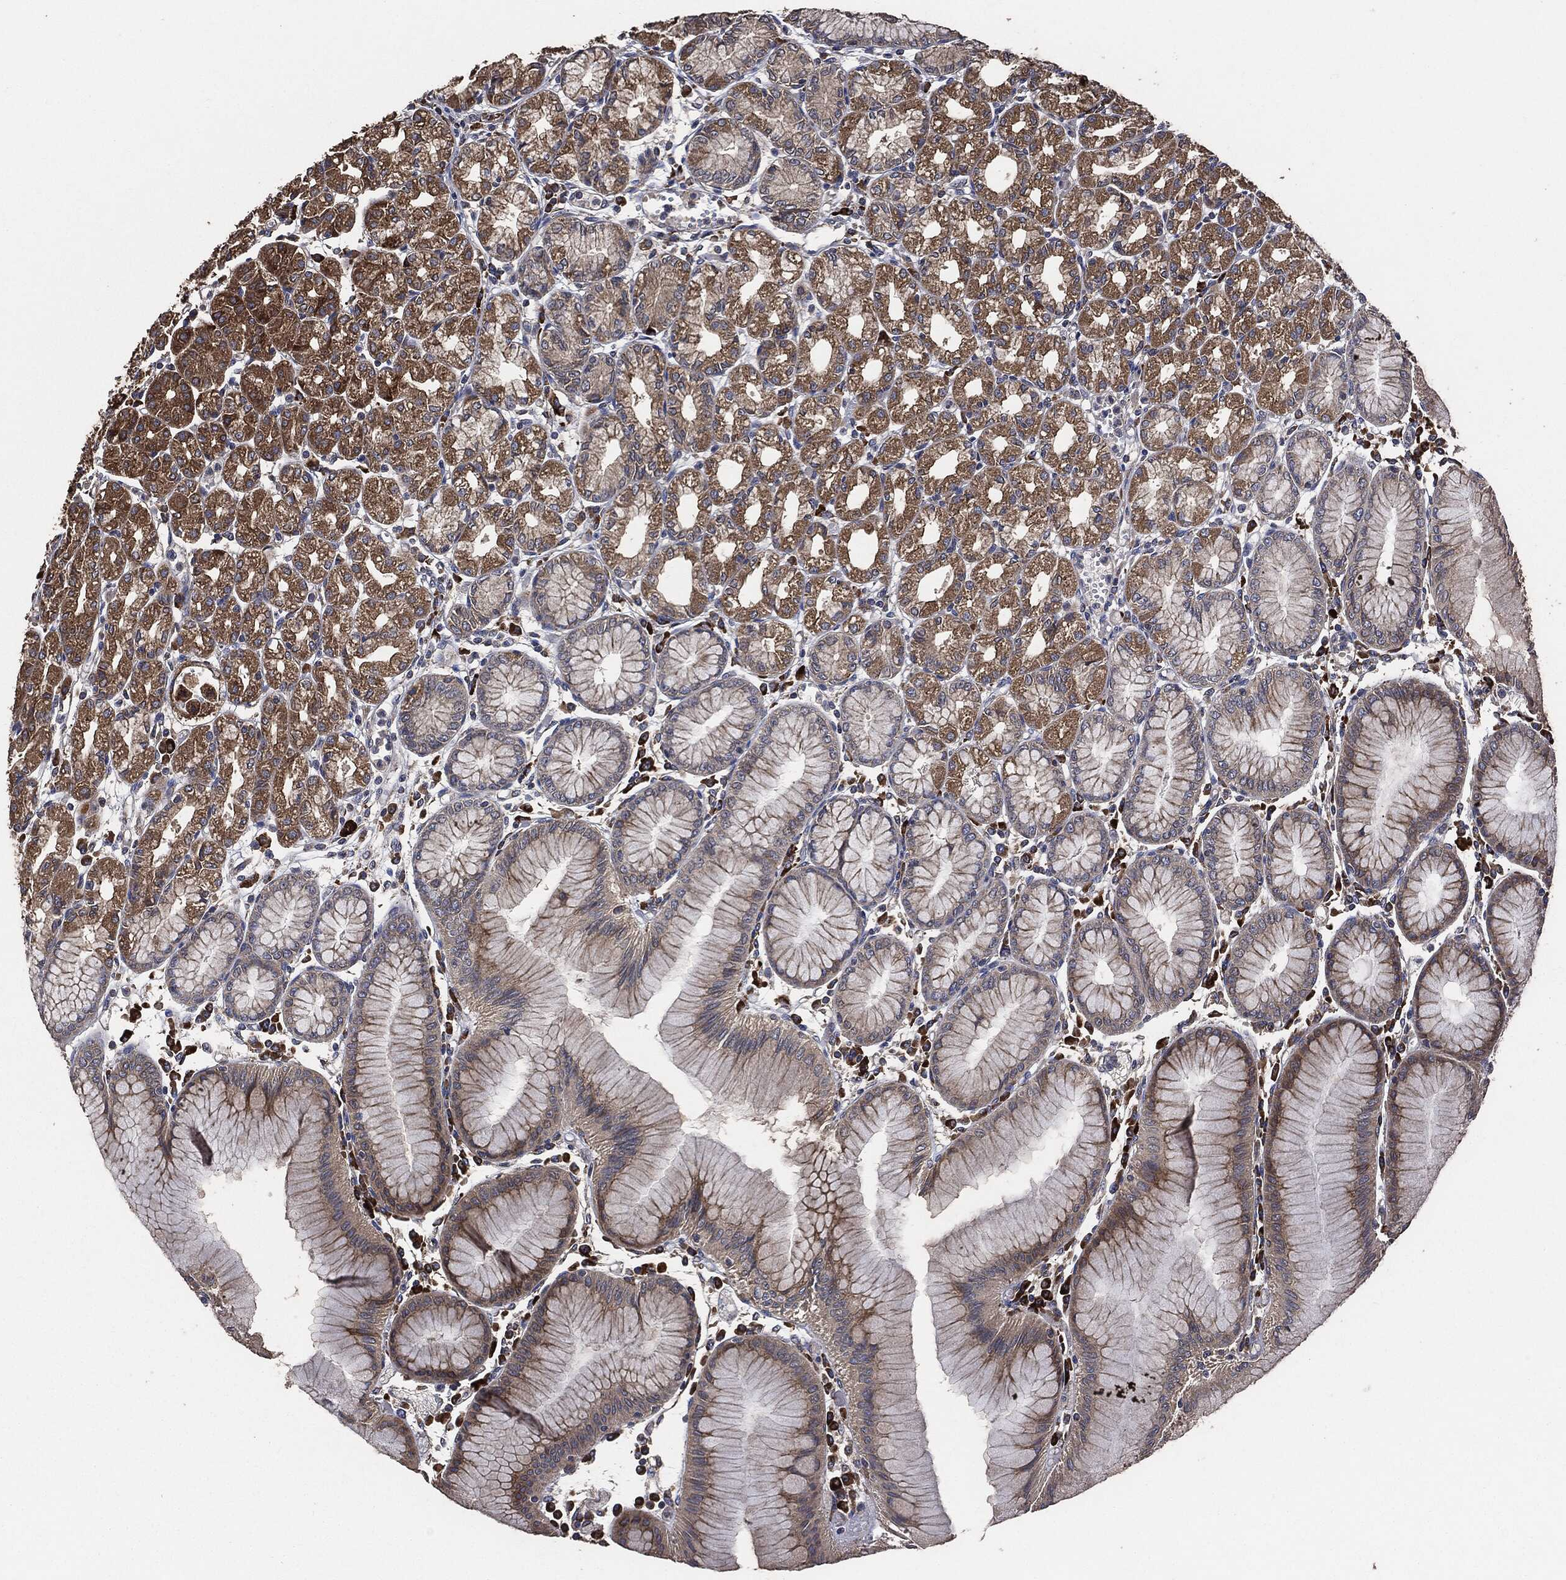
{"staining": {"intensity": "strong", "quantity": "25%-75%", "location": "cytoplasmic/membranous"}, "tissue": "stomach", "cell_type": "Glandular cells", "image_type": "normal", "snomed": [{"axis": "morphology", "description": "Normal tissue, NOS"}, {"axis": "topography", "description": "Stomach"}], "caption": "A high amount of strong cytoplasmic/membranous staining is appreciated in about 25%-75% of glandular cells in benign stomach.", "gene": "STK3", "patient": {"sex": "female", "age": 57}}